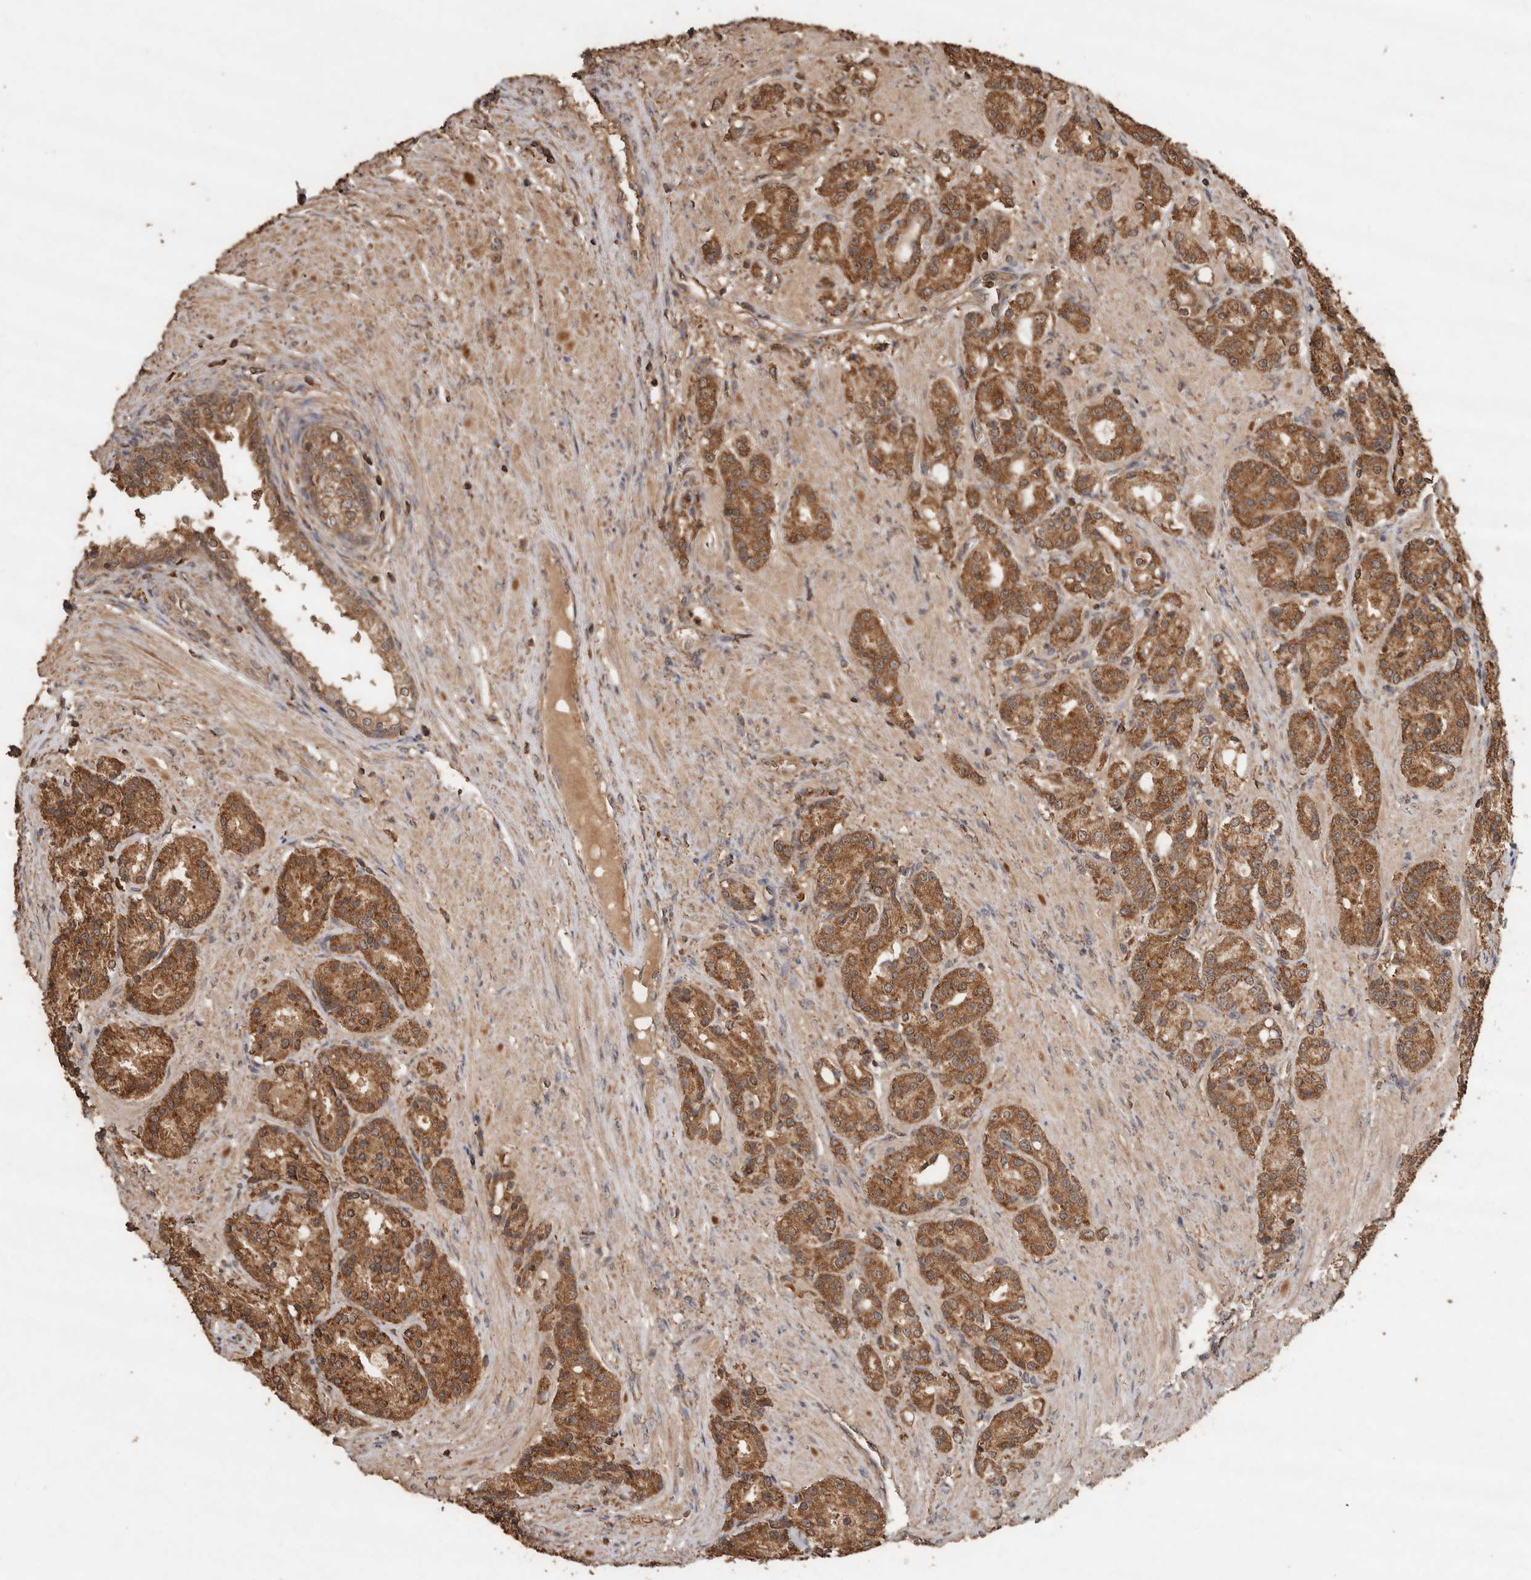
{"staining": {"intensity": "moderate", "quantity": ">75%", "location": "cytoplasmic/membranous"}, "tissue": "prostate cancer", "cell_type": "Tumor cells", "image_type": "cancer", "snomed": [{"axis": "morphology", "description": "Adenocarcinoma, High grade"}, {"axis": "topography", "description": "Prostate"}], "caption": "Protein expression analysis of prostate high-grade adenocarcinoma shows moderate cytoplasmic/membranous expression in approximately >75% of tumor cells.", "gene": "RWDD1", "patient": {"sex": "male", "age": 60}}